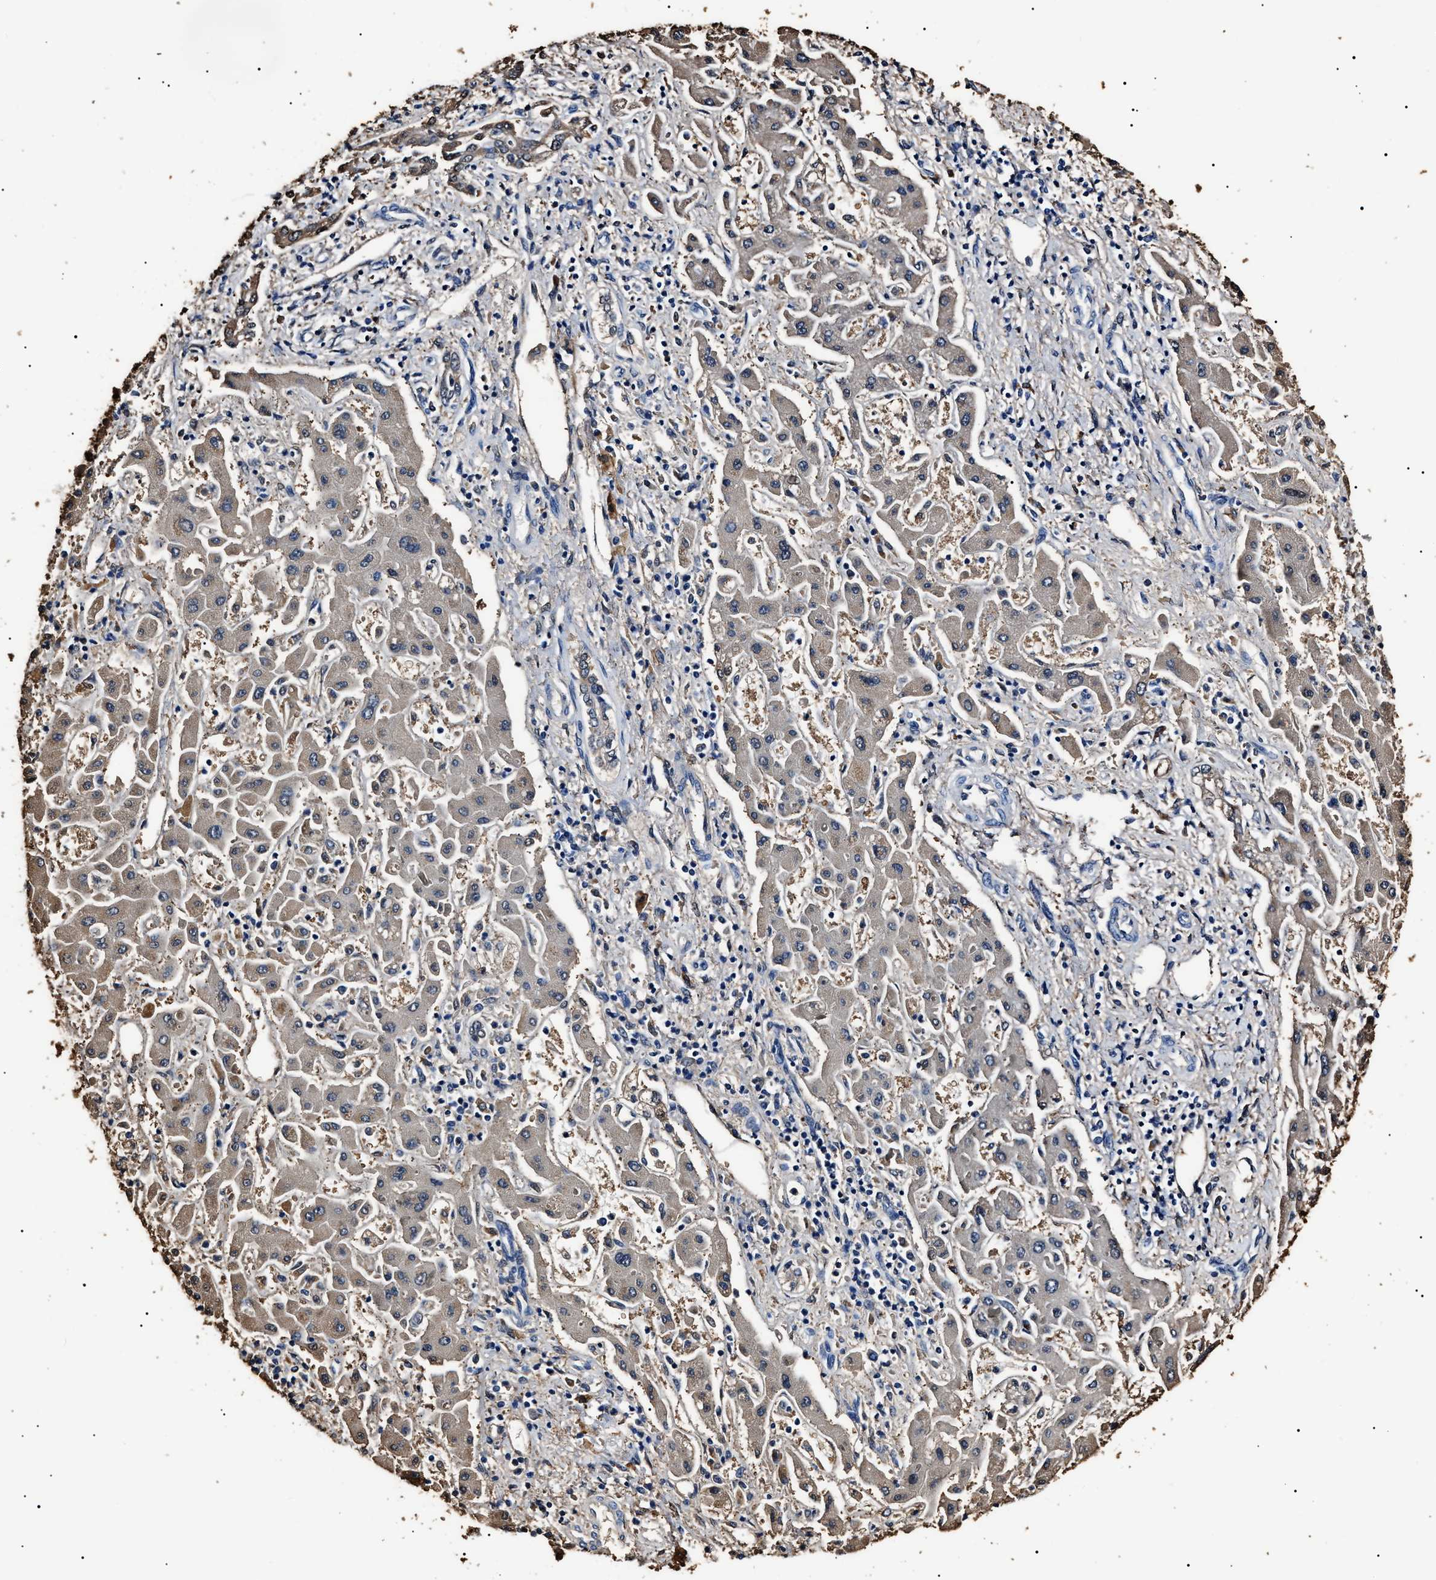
{"staining": {"intensity": "weak", "quantity": "<25%", "location": "cytoplasmic/membranous"}, "tissue": "liver cancer", "cell_type": "Tumor cells", "image_type": "cancer", "snomed": [{"axis": "morphology", "description": "Cholangiocarcinoma"}, {"axis": "topography", "description": "Liver"}], "caption": "There is no significant expression in tumor cells of liver cancer (cholangiocarcinoma).", "gene": "ALDH1A1", "patient": {"sex": "male", "age": 50}}